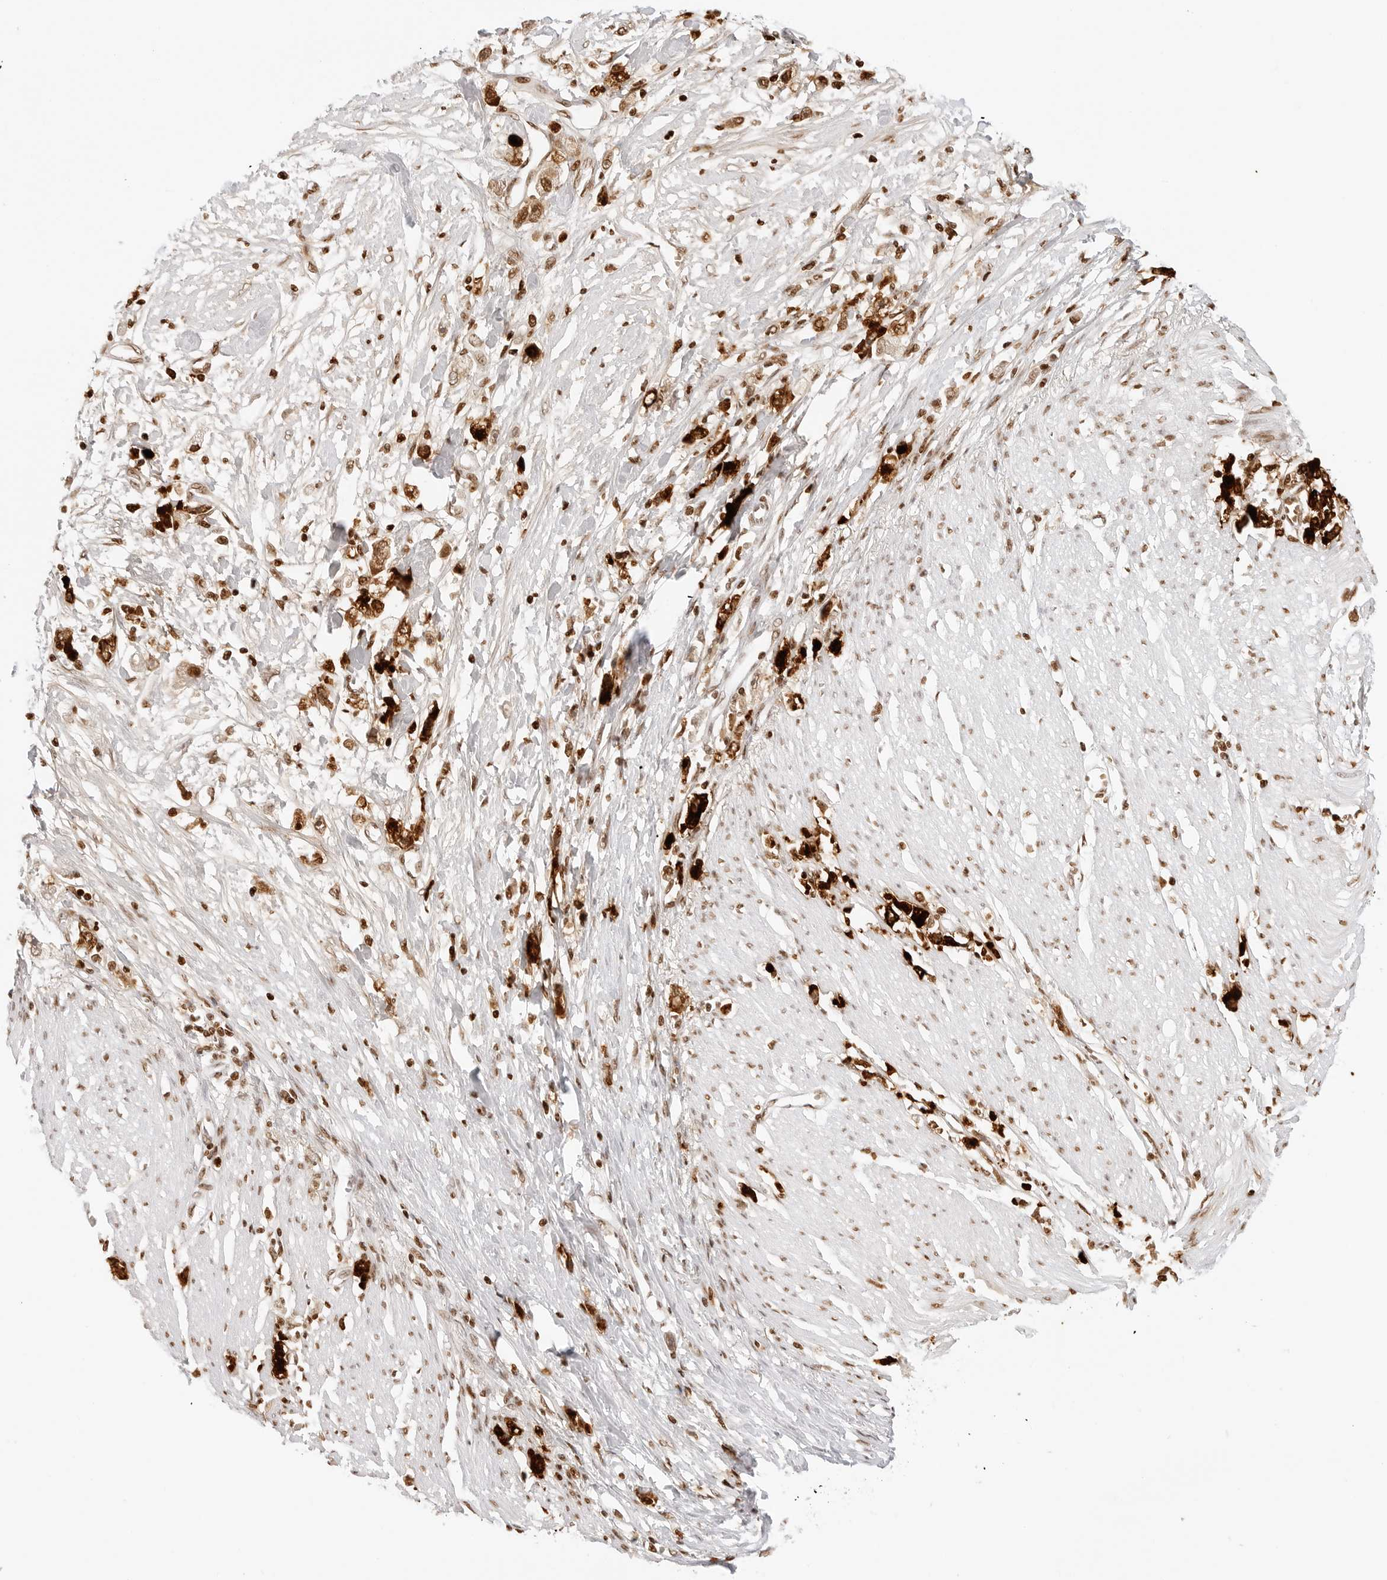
{"staining": {"intensity": "strong", "quantity": ">75%", "location": "cytoplasmic/membranous"}, "tissue": "stomach cancer", "cell_type": "Tumor cells", "image_type": "cancer", "snomed": [{"axis": "morphology", "description": "Adenocarcinoma, NOS"}, {"axis": "topography", "description": "Stomach"}], "caption": "Immunohistochemistry (DAB) staining of human stomach adenocarcinoma shows strong cytoplasmic/membranous protein positivity in approximately >75% of tumor cells.", "gene": "TFF2", "patient": {"sex": "female", "age": 59}}